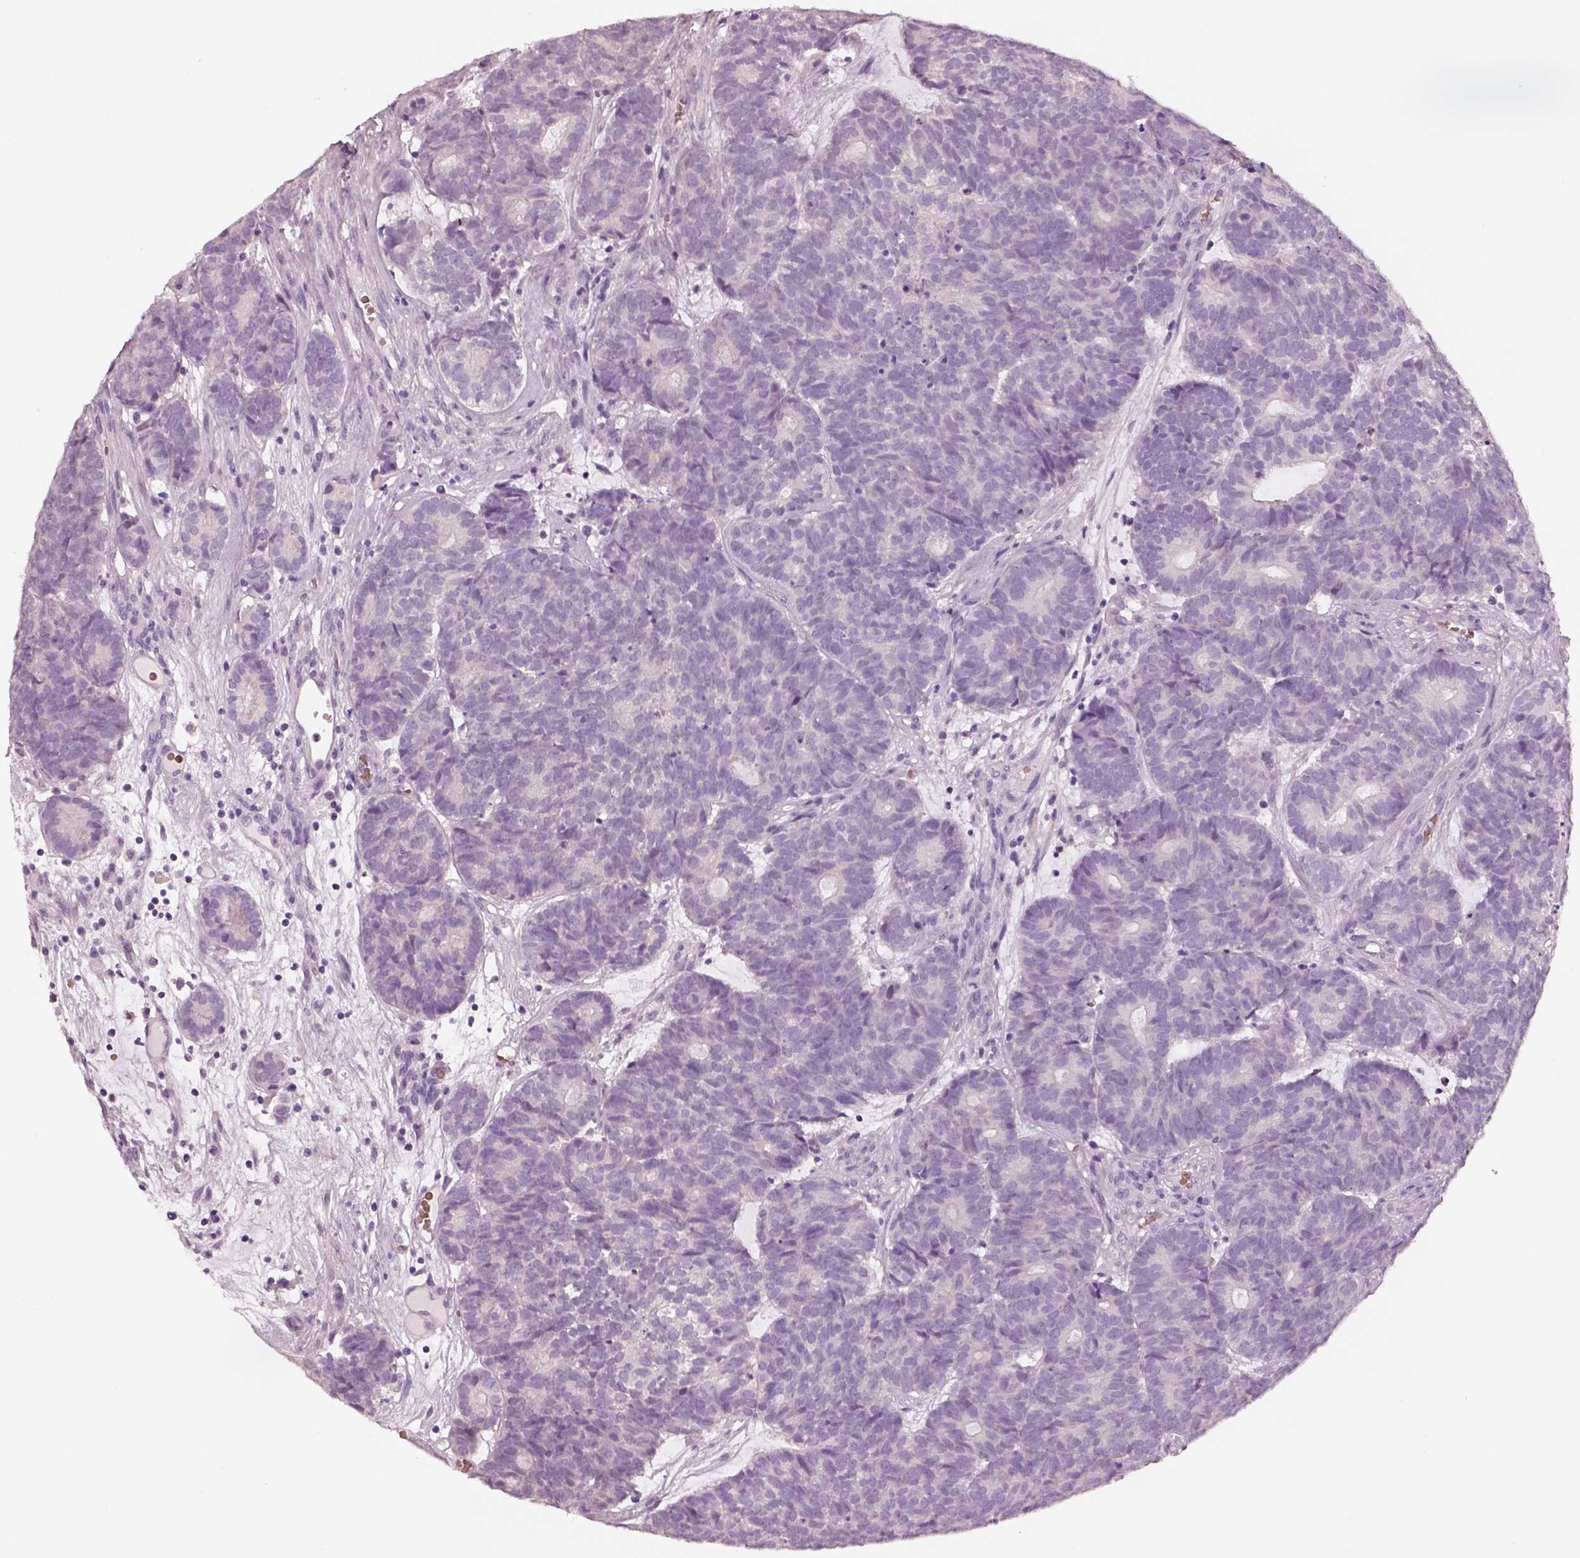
{"staining": {"intensity": "negative", "quantity": "none", "location": "none"}, "tissue": "head and neck cancer", "cell_type": "Tumor cells", "image_type": "cancer", "snomed": [{"axis": "morphology", "description": "Adenocarcinoma, NOS"}, {"axis": "topography", "description": "Head-Neck"}], "caption": "This is an immunohistochemistry (IHC) histopathology image of adenocarcinoma (head and neck). There is no staining in tumor cells.", "gene": "ELSPBP1", "patient": {"sex": "female", "age": 81}}